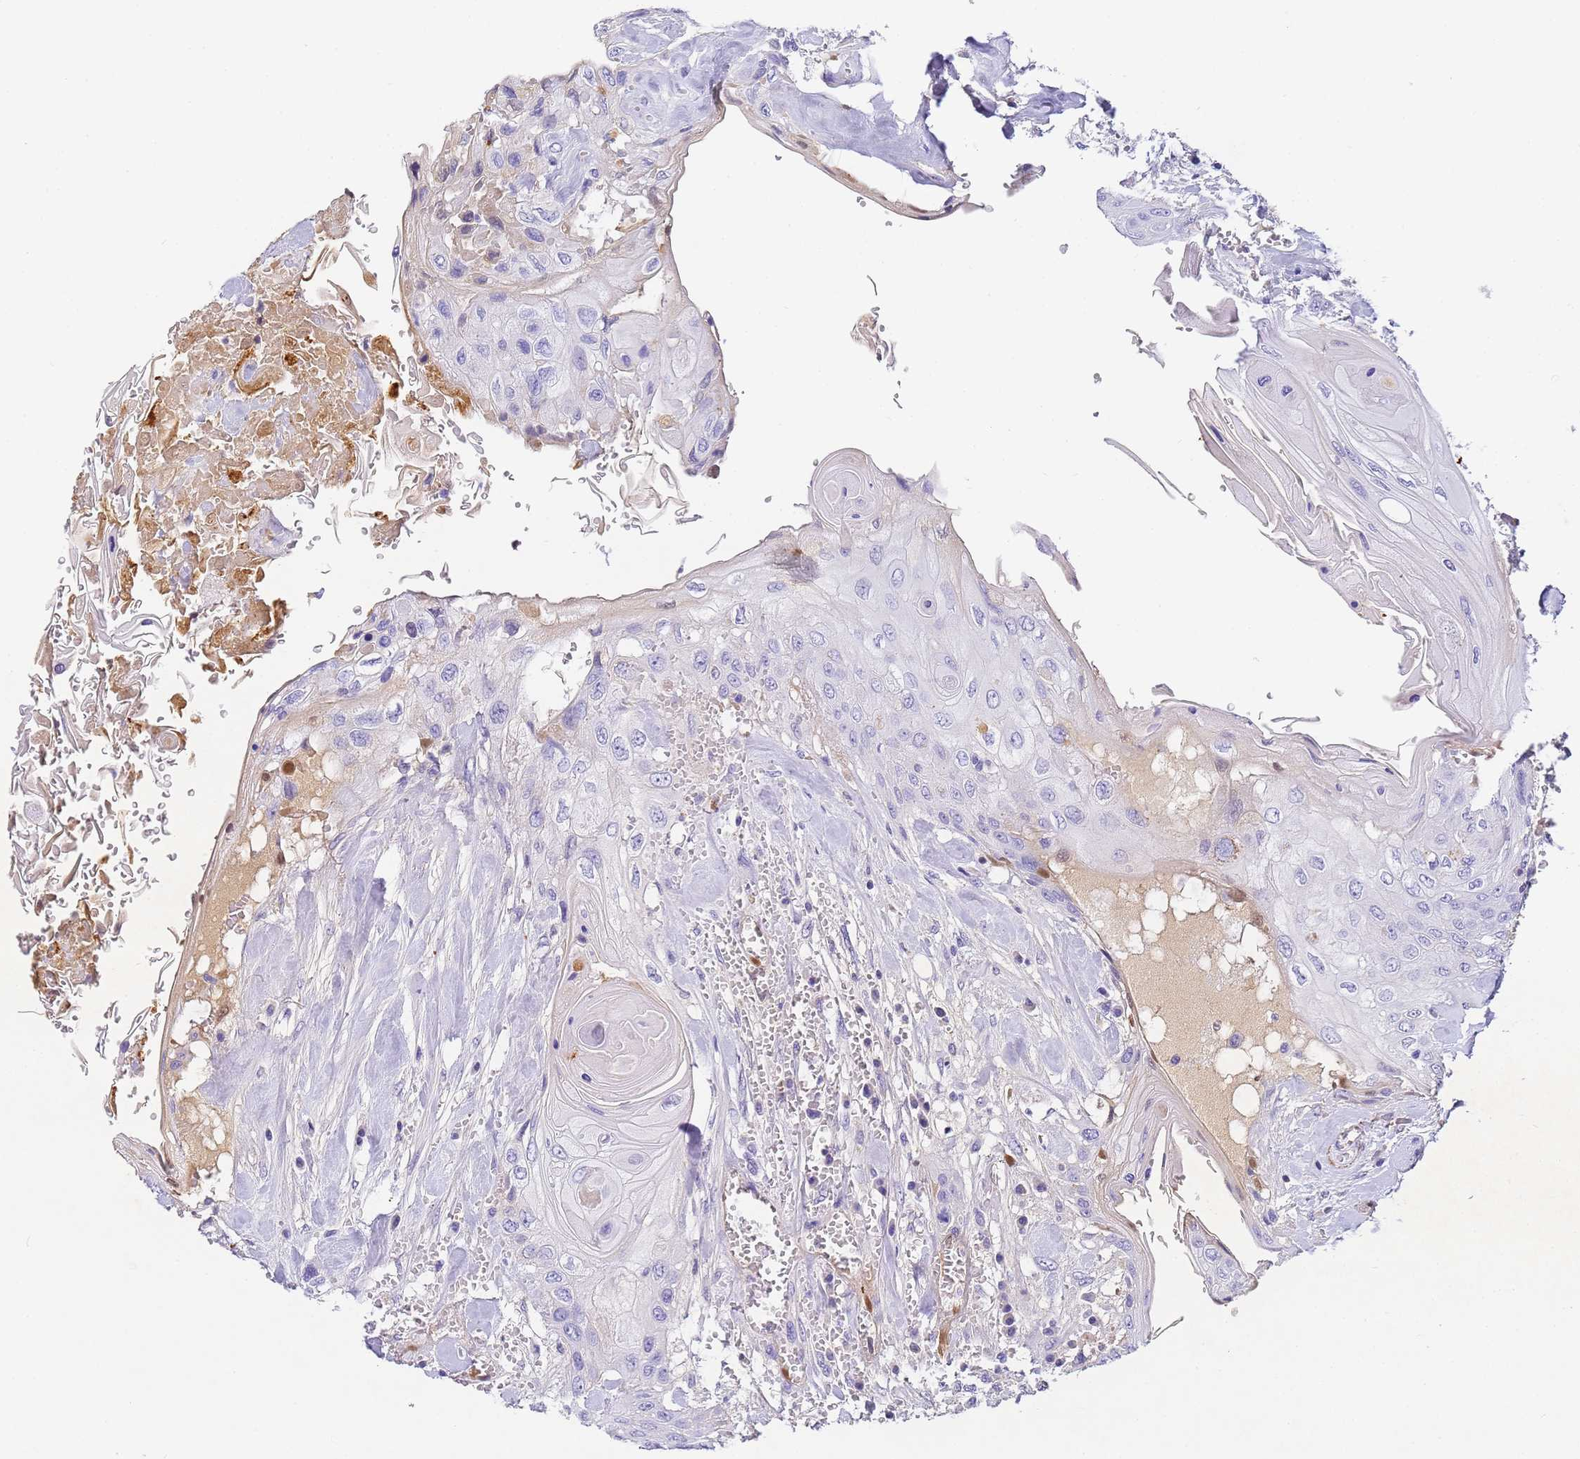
{"staining": {"intensity": "negative", "quantity": "none", "location": "none"}, "tissue": "head and neck cancer", "cell_type": "Tumor cells", "image_type": "cancer", "snomed": [{"axis": "morphology", "description": "Squamous cell carcinoma, NOS"}, {"axis": "topography", "description": "Head-Neck"}], "caption": "Tumor cells show no significant expression in head and neck squamous cell carcinoma.", "gene": "CFHR2", "patient": {"sex": "female", "age": 43}}